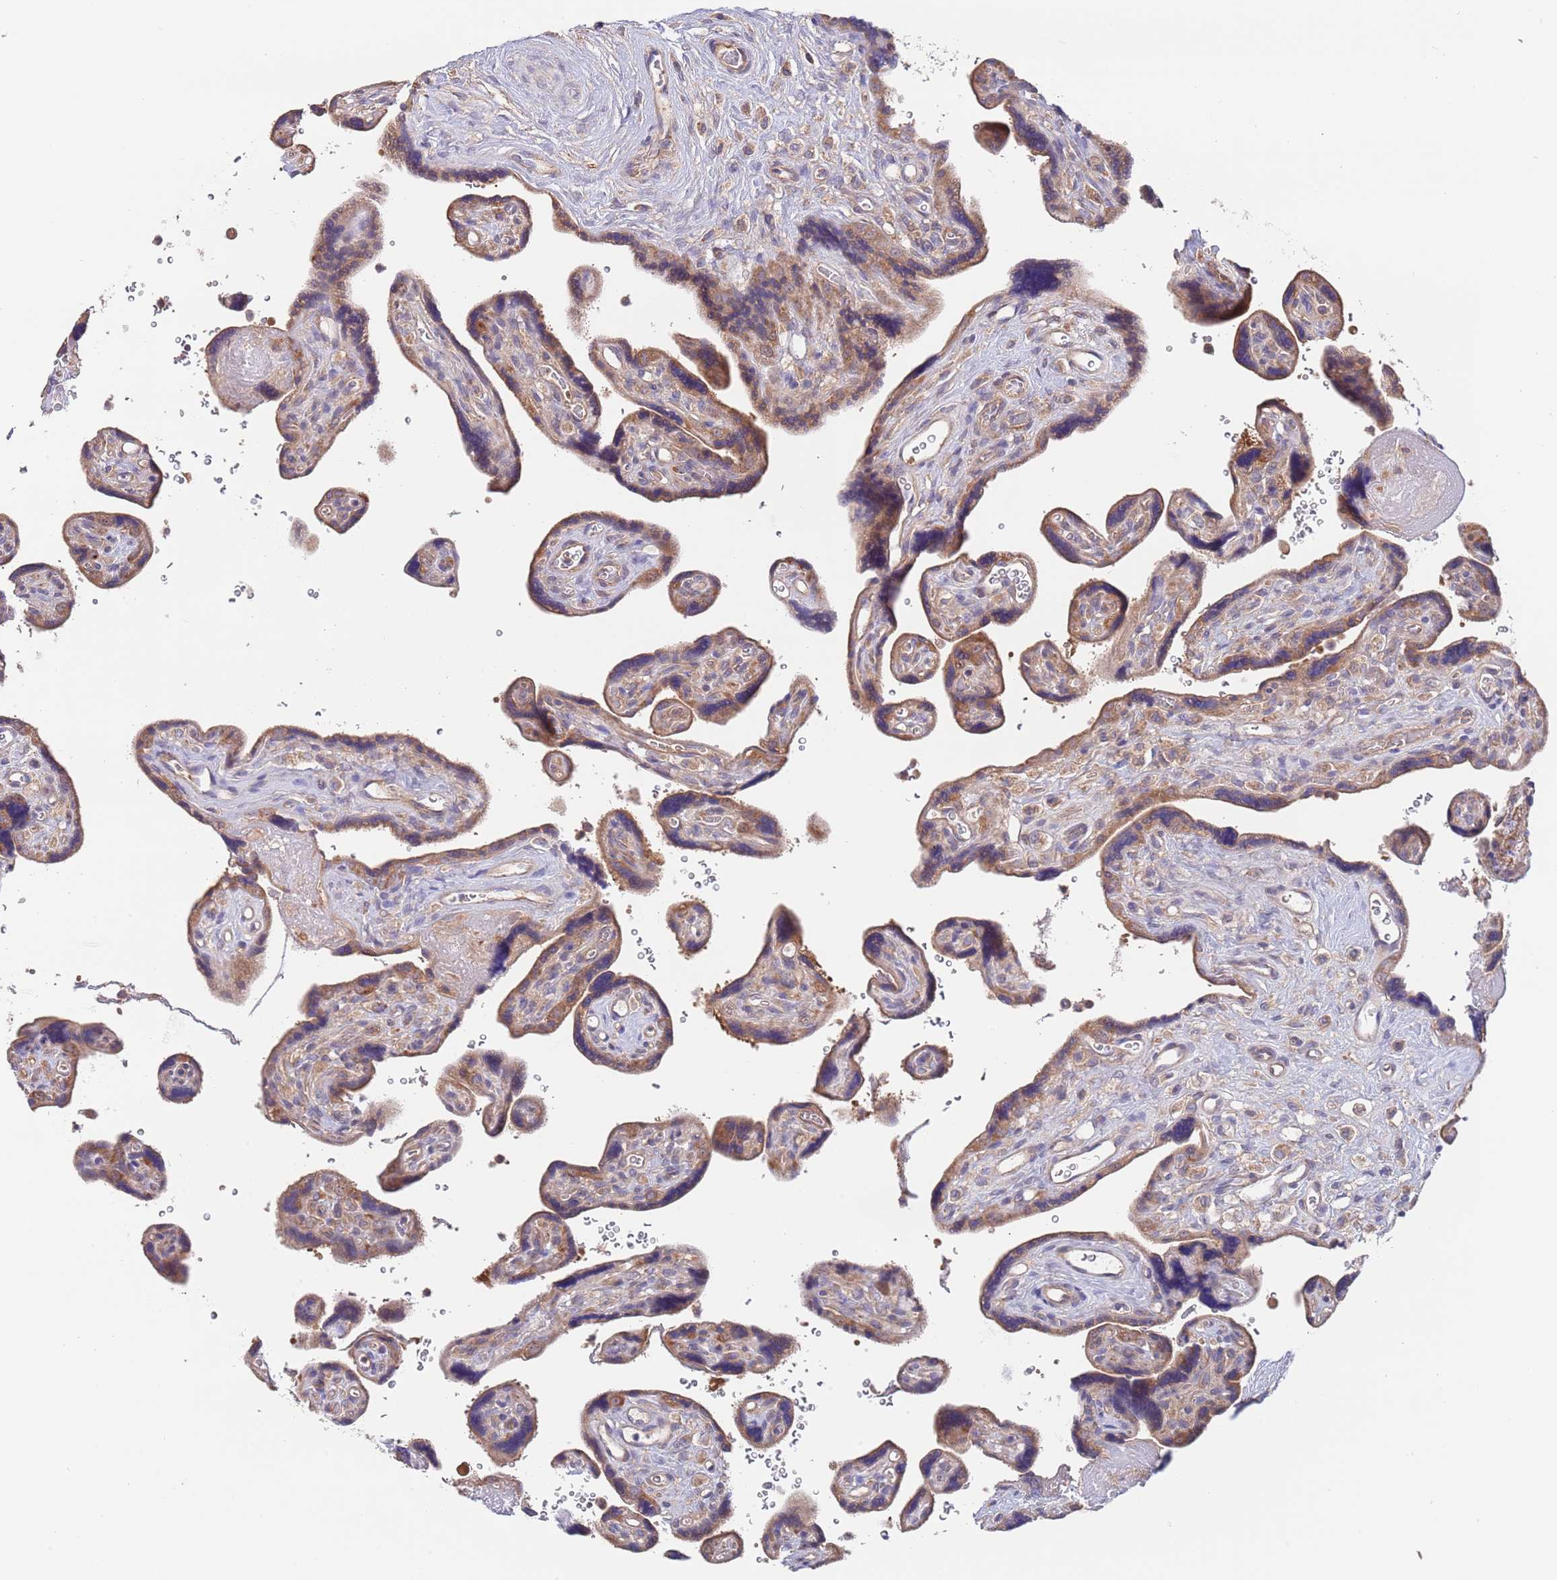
{"staining": {"intensity": "moderate", "quantity": ">75%", "location": "cytoplasmic/membranous"}, "tissue": "placenta", "cell_type": "Decidual cells", "image_type": "normal", "snomed": [{"axis": "morphology", "description": "Normal tissue, NOS"}, {"axis": "topography", "description": "Placenta"}], "caption": "Protein expression analysis of normal placenta shows moderate cytoplasmic/membranous positivity in about >75% of decidual cells. (Stains: DAB (3,3'-diaminobenzidine) in brown, nuclei in blue, Microscopy: brightfield microscopy at high magnification).", "gene": "EIF3F", "patient": {"sex": "female", "age": 39}}